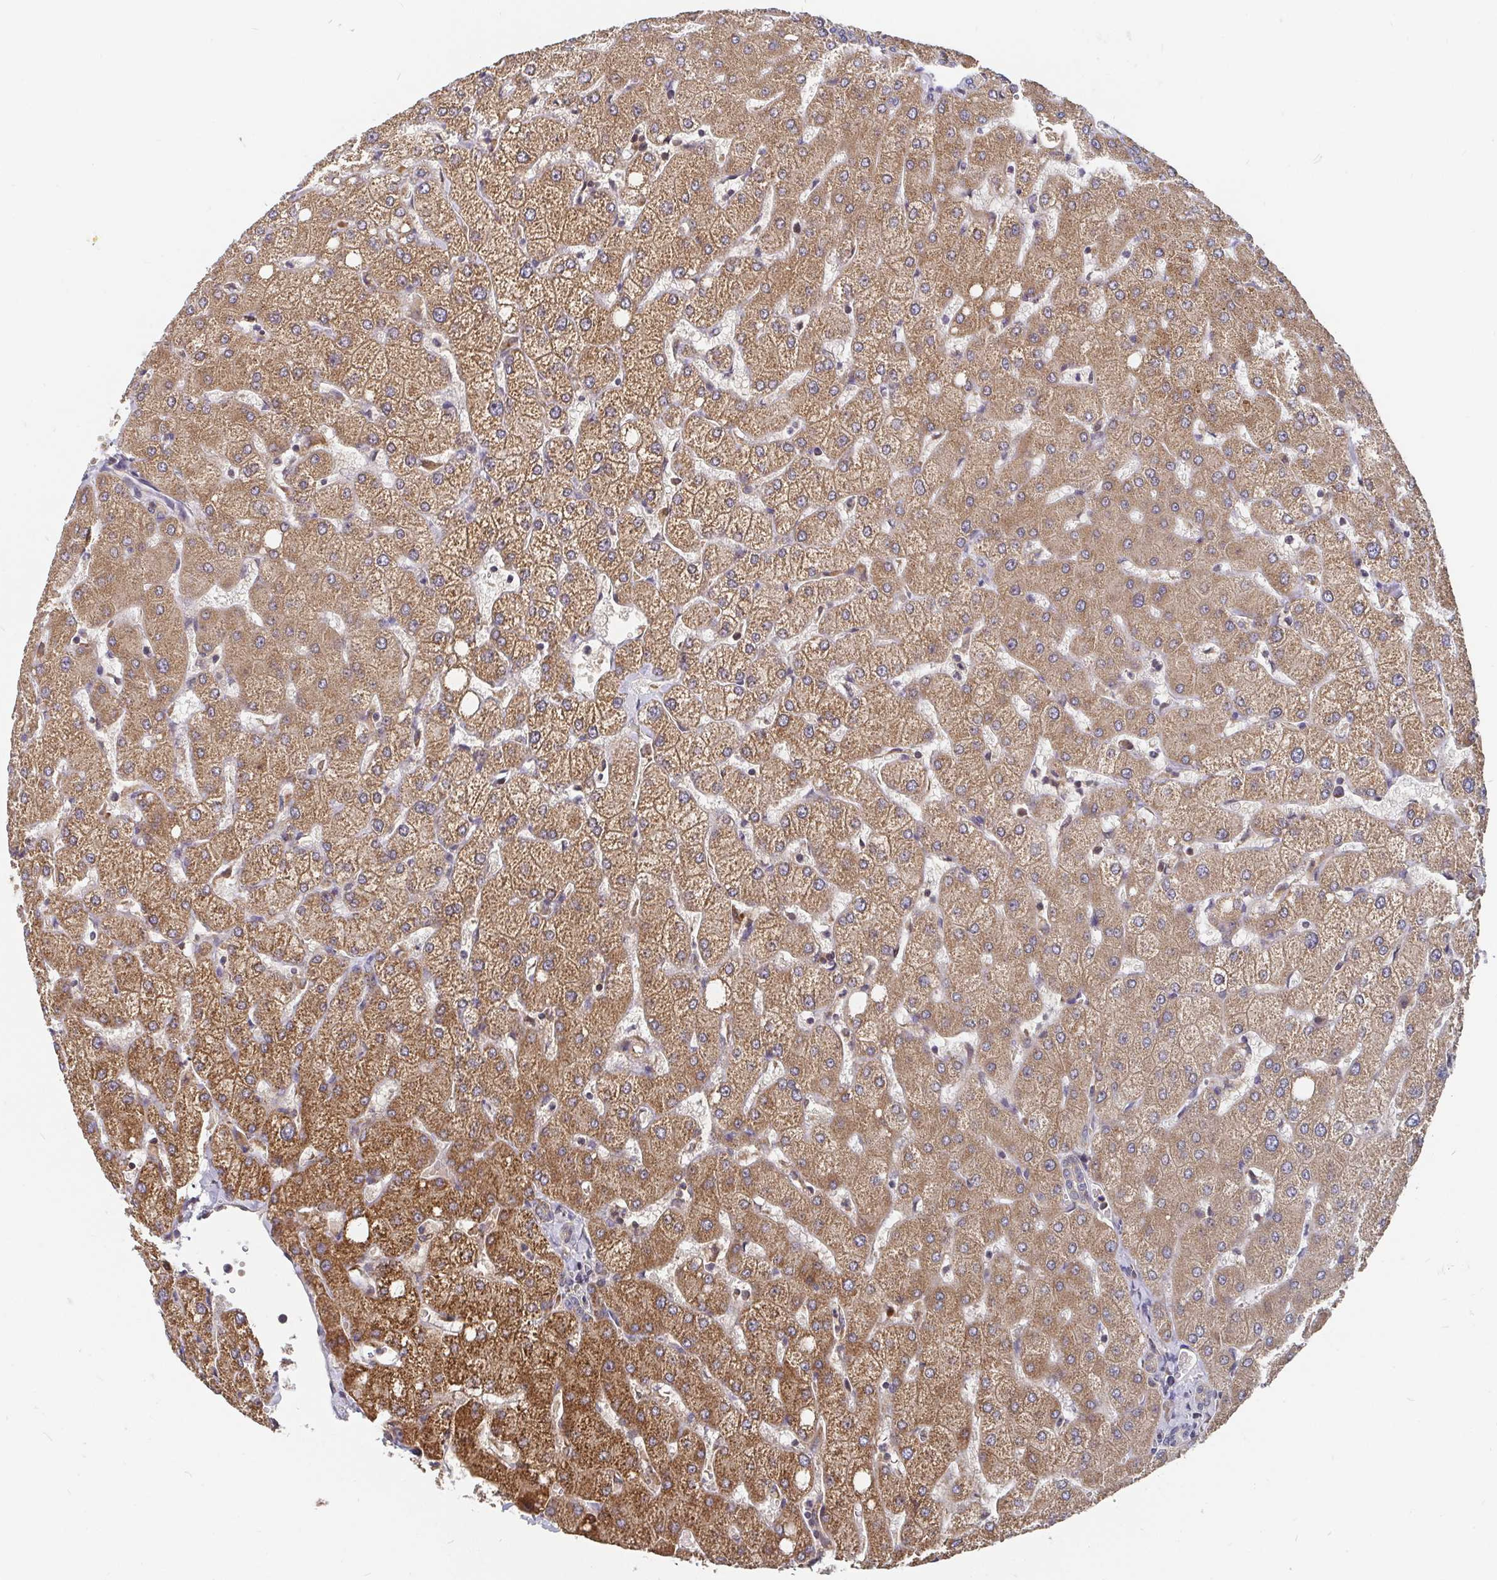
{"staining": {"intensity": "negative", "quantity": "none", "location": "none"}, "tissue": "liver", "cell_type": "Cholangiocytes", "image_type": "normal", "snomed": [{"axis": "morphology", "description": "Normal tissue, NOS"}, {"axis": "topography", "description": "Liver"}], "caption": "The immunohistochemistry (IHC) photomicrograph has no significant staining in cholangiocytes of liver. (DAB immunohistochemistry, high magnification).", "gene": "PDF", "patient": {"sex": "female", "age": 54}}